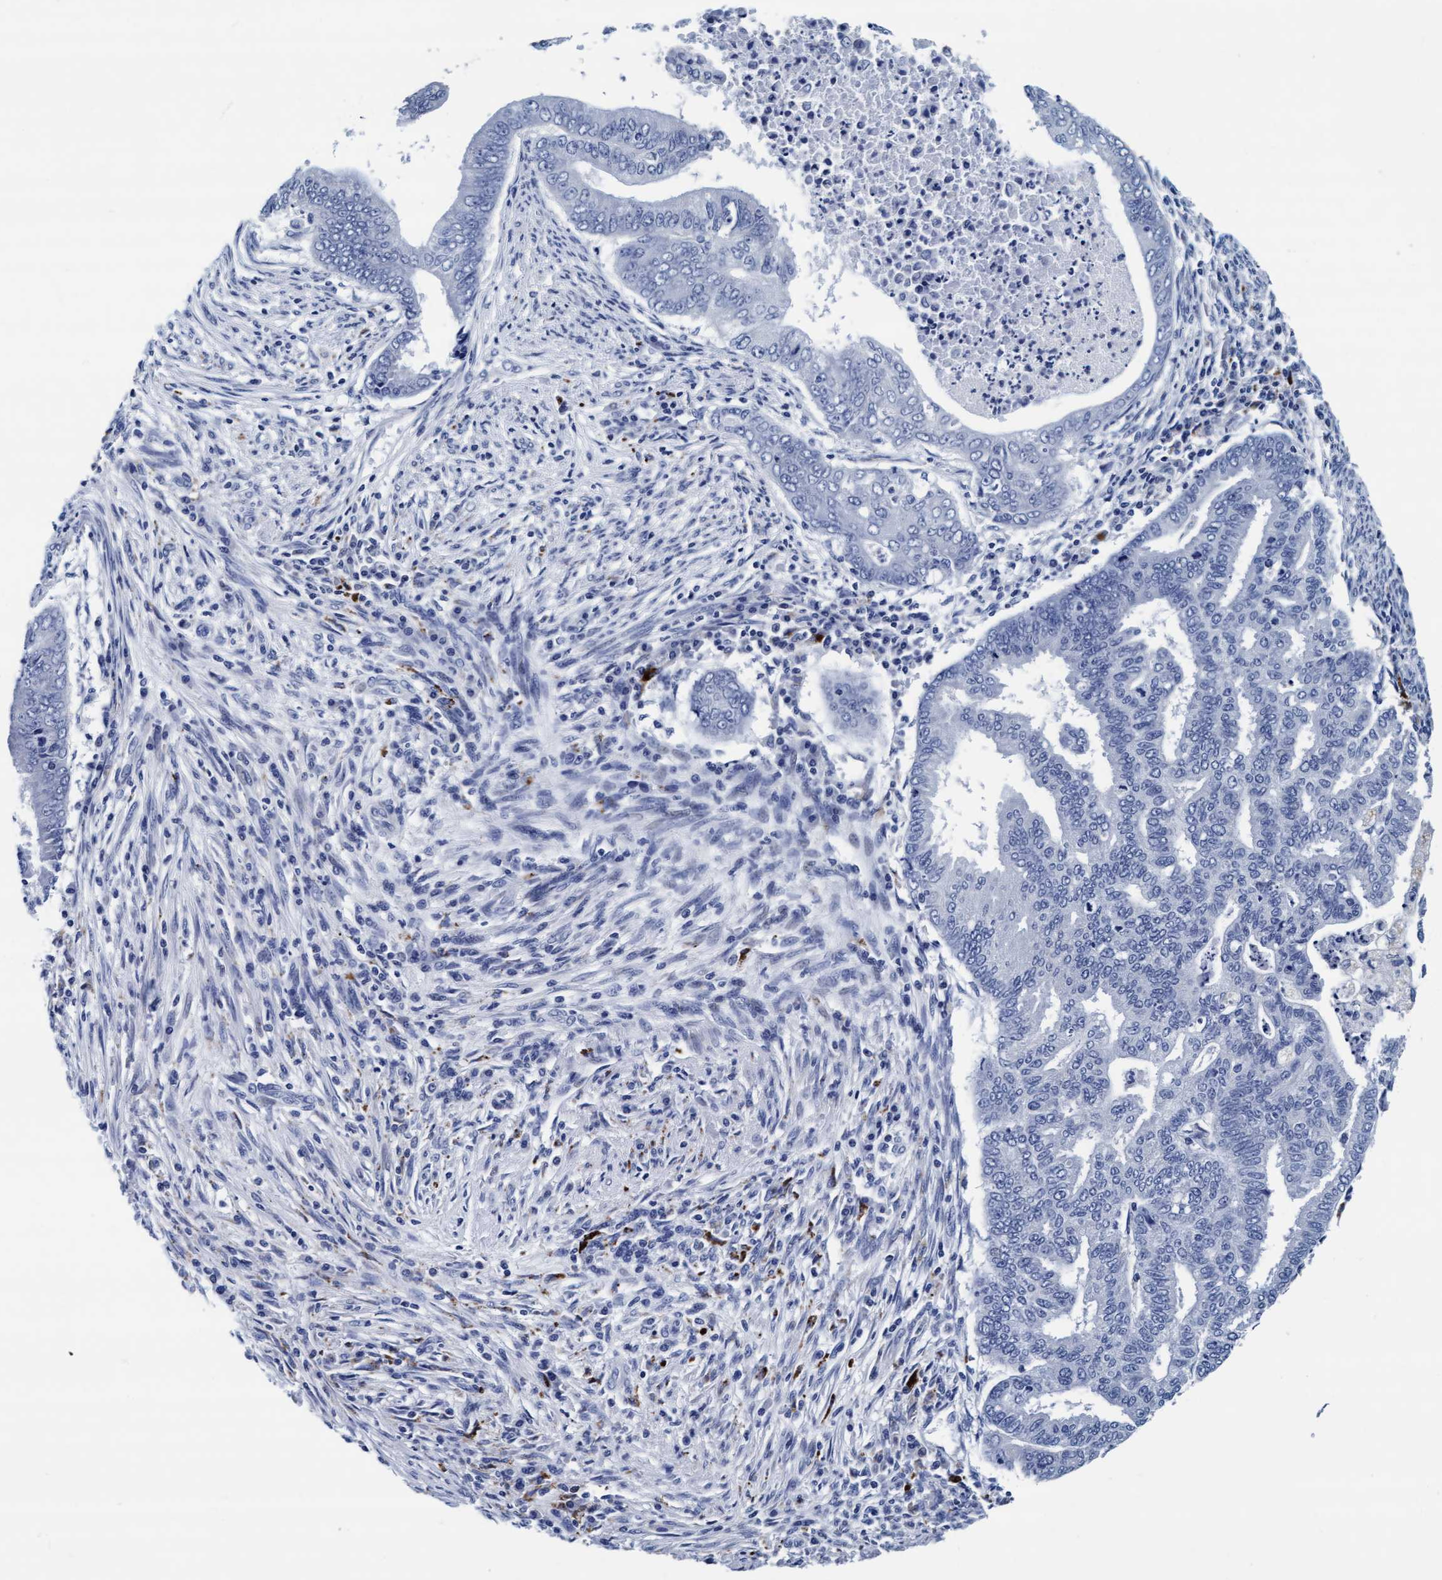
{"staining": {"intensity": "negative", "quantity": "none", "location": "none"}, "tissue": "endometrial cancer", "cell_type": "Tumor cells", "image_type": "cancer", "snomed": [{"axis": "morphology", "description": "Polyp, NOS"}, {"axis": "morphology", "description": "Adenocarcinoma, NOS"}, {"axis": "morphology", "description": "Adenoma, NOS"}, {"axis": "topography", "description": "Endometrium"}], "caption": "High power microscopy photomicrograph of an IHC image of endometrial cancer (adenocarcinoma), revealing no significant positivity in tumor cells.", "gene": "ARSG", "patient": {"sex": "female", "age": 79}}